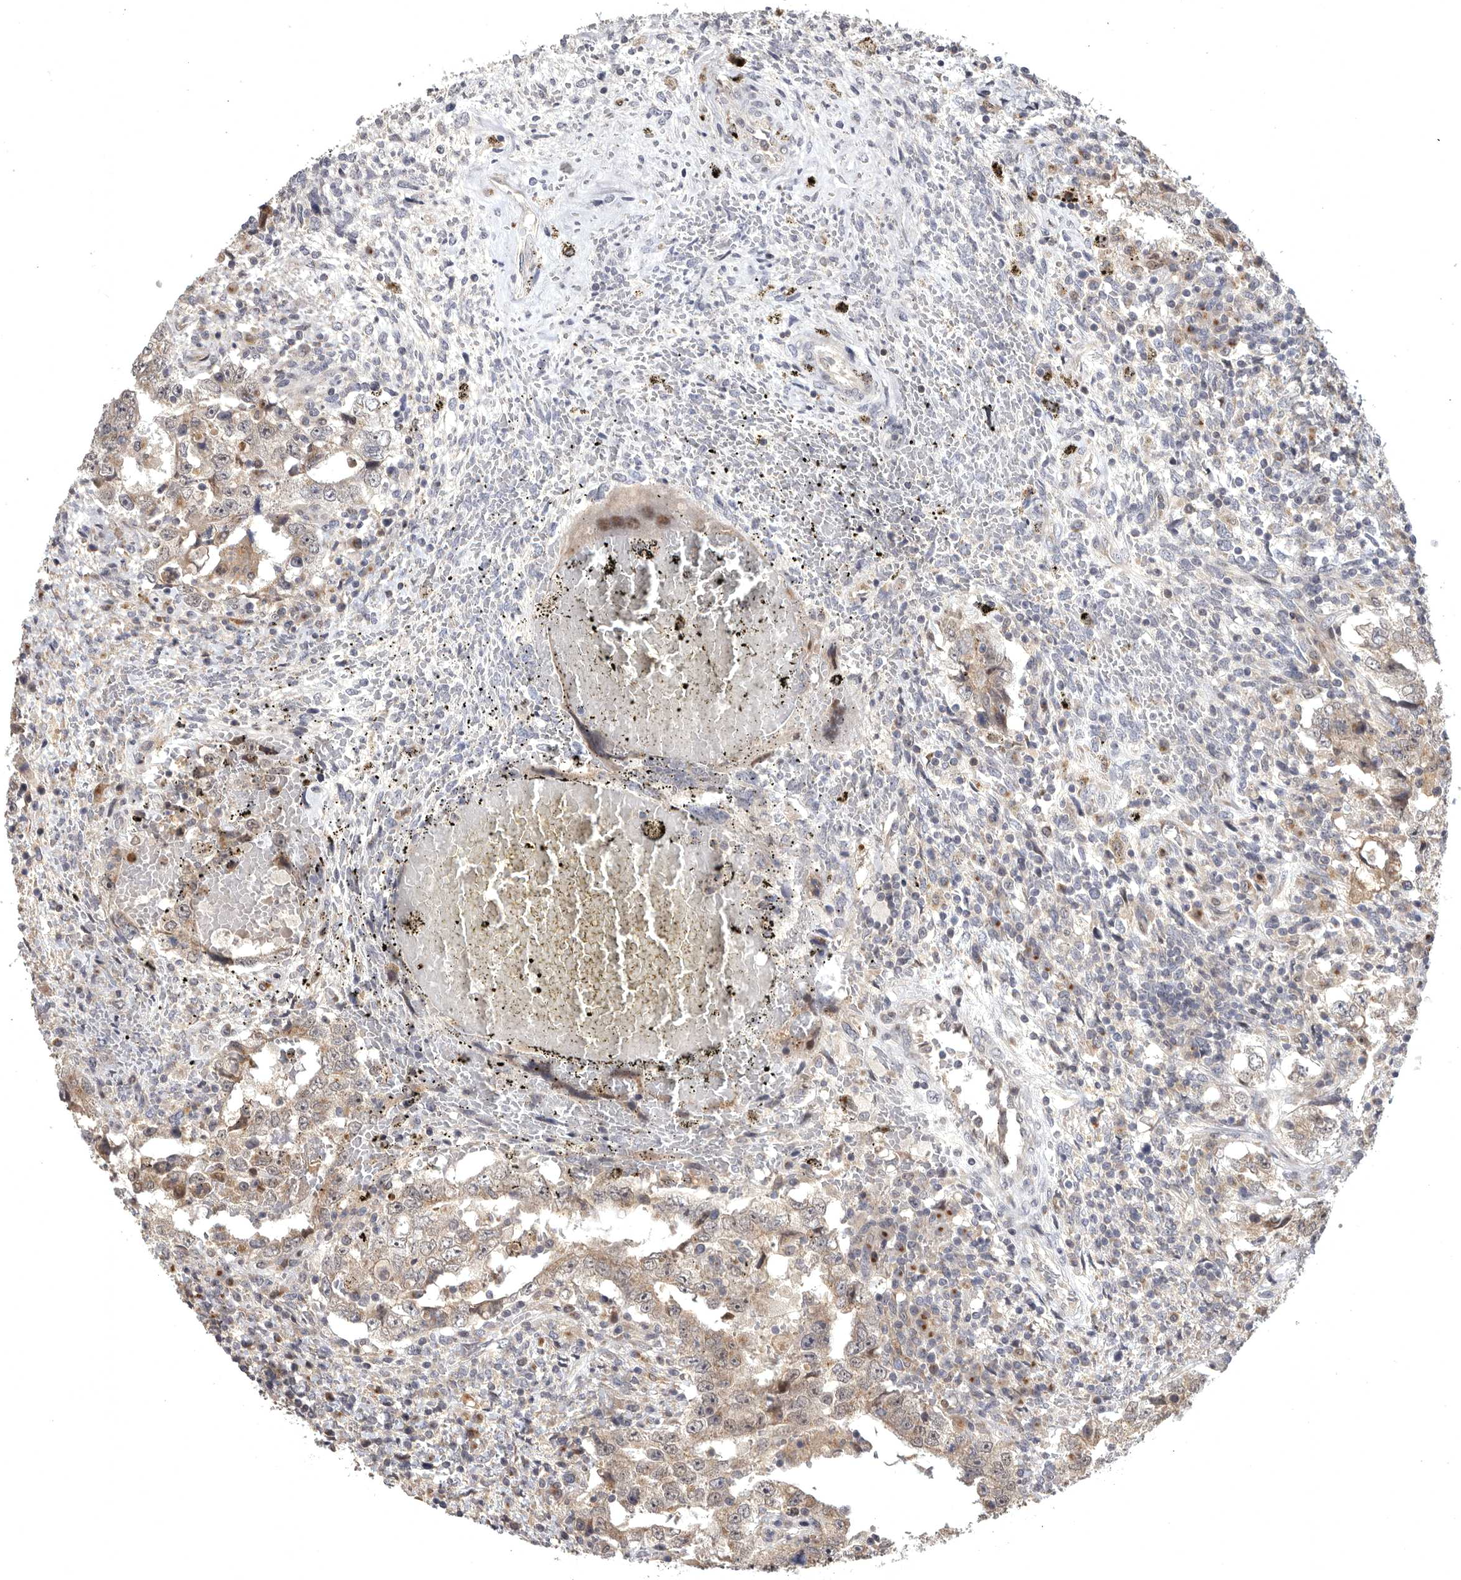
{"staining": {"intensity": "weak", "quantity": ">75%", "location": "cytoplasmic/membranous"}, "tissue": "testis cancer", "cell_type": "Tumor cells", "image_type": "cancer", "snomed": [{"axis": "morphology", "description": "Carcinoma, Embryonal, NOS"}, {"axis": "topography", "description": "Testis"}], "caption": "Testis cancer stained for a protein demonstrates weak cytoplasmic/membranous positivity in tumor cells.", "gene": "MAN2A1", "patient": {"sex": "male", "age": 26}}